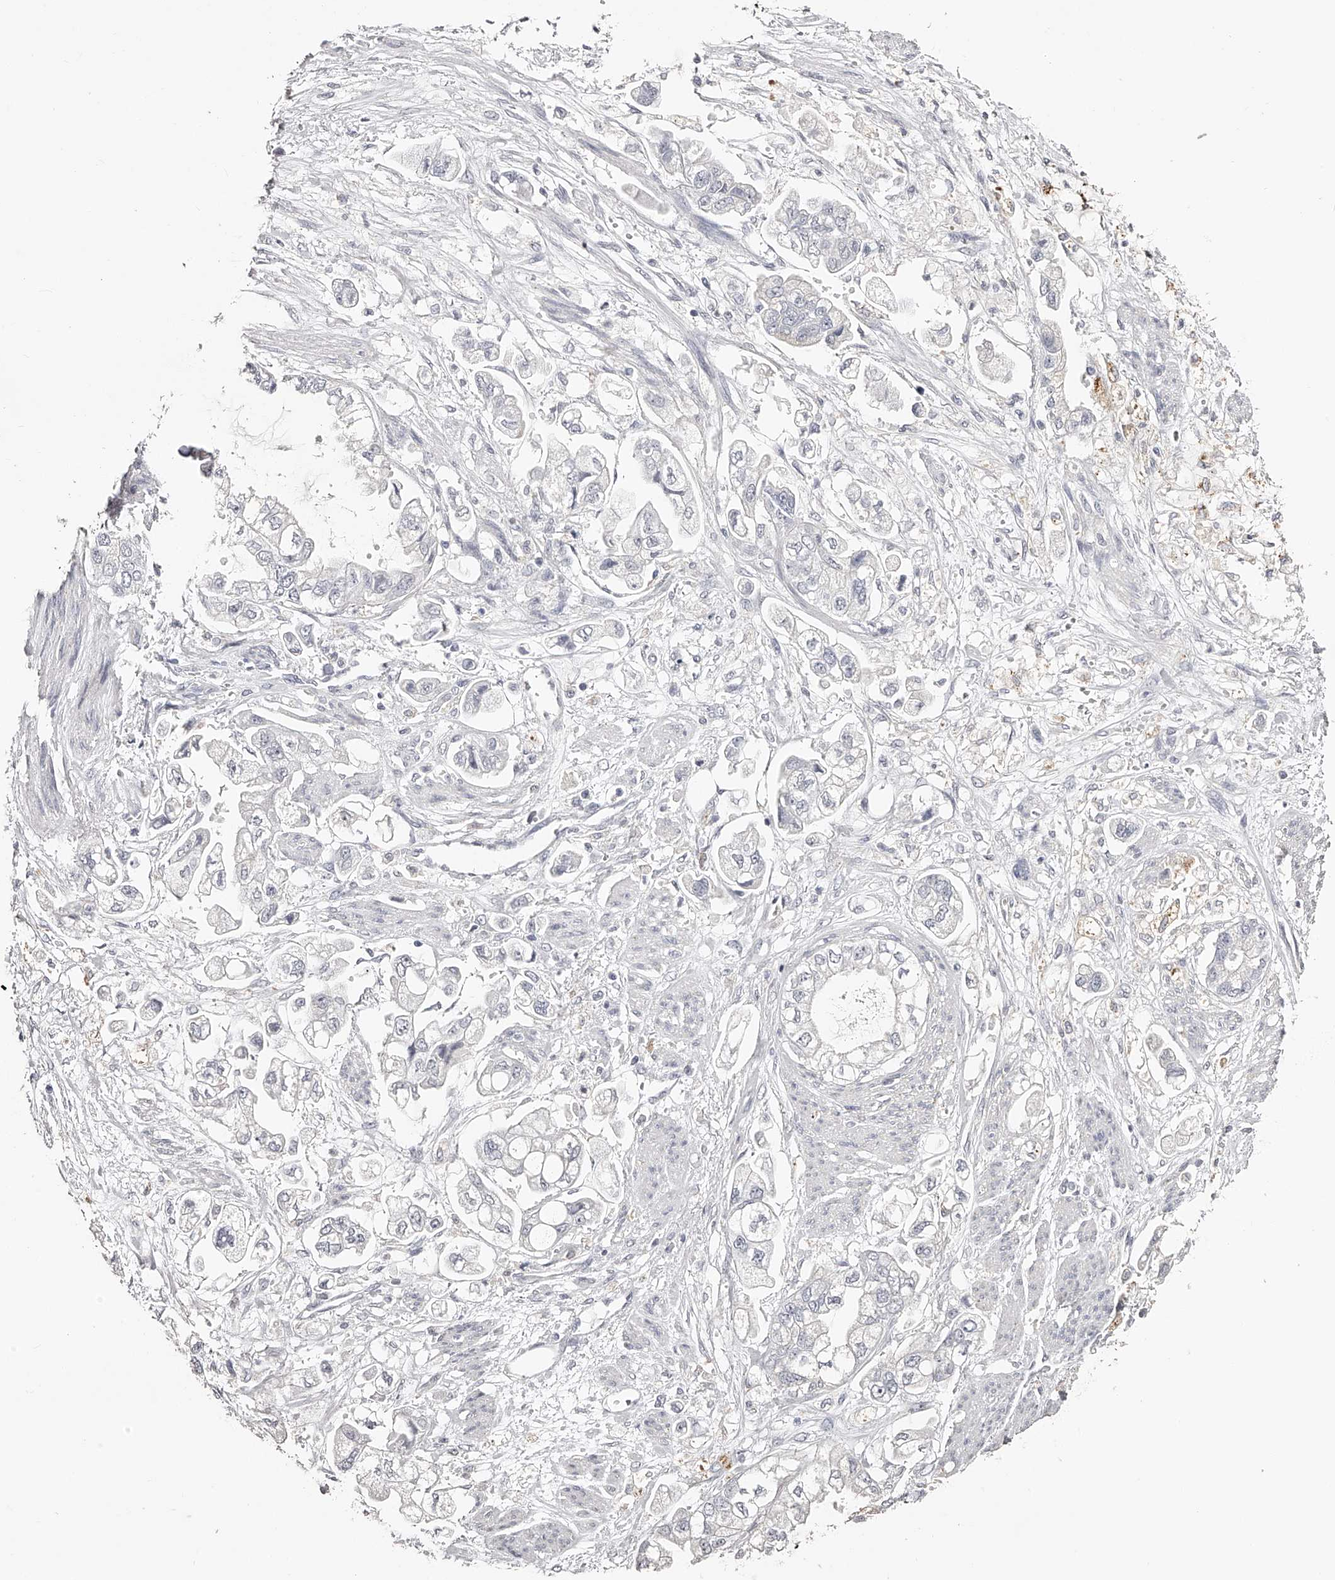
{"staining": {"intensity": "negative", "quantity": "none", "location": "none"}, "tissue": "stomach cancer", "cell_type": "Tumor cells", "image_type": "cancer", "snomed": [{"axis": "morphology", "description": "Adenocarcinoma, NOS"}, {"axis": "topography", "description": "Stomach"}], "caption": "This micrograph is of stomach cancer (adenocarcinoma) stained with immunohistochemistry (IHC) to label a protein in brown with the nuclei are counter-stained blue. There is no positivity in tumor cells.", "gene": "SLC35D3", "patient": {"sex": "male", "age": 62}}